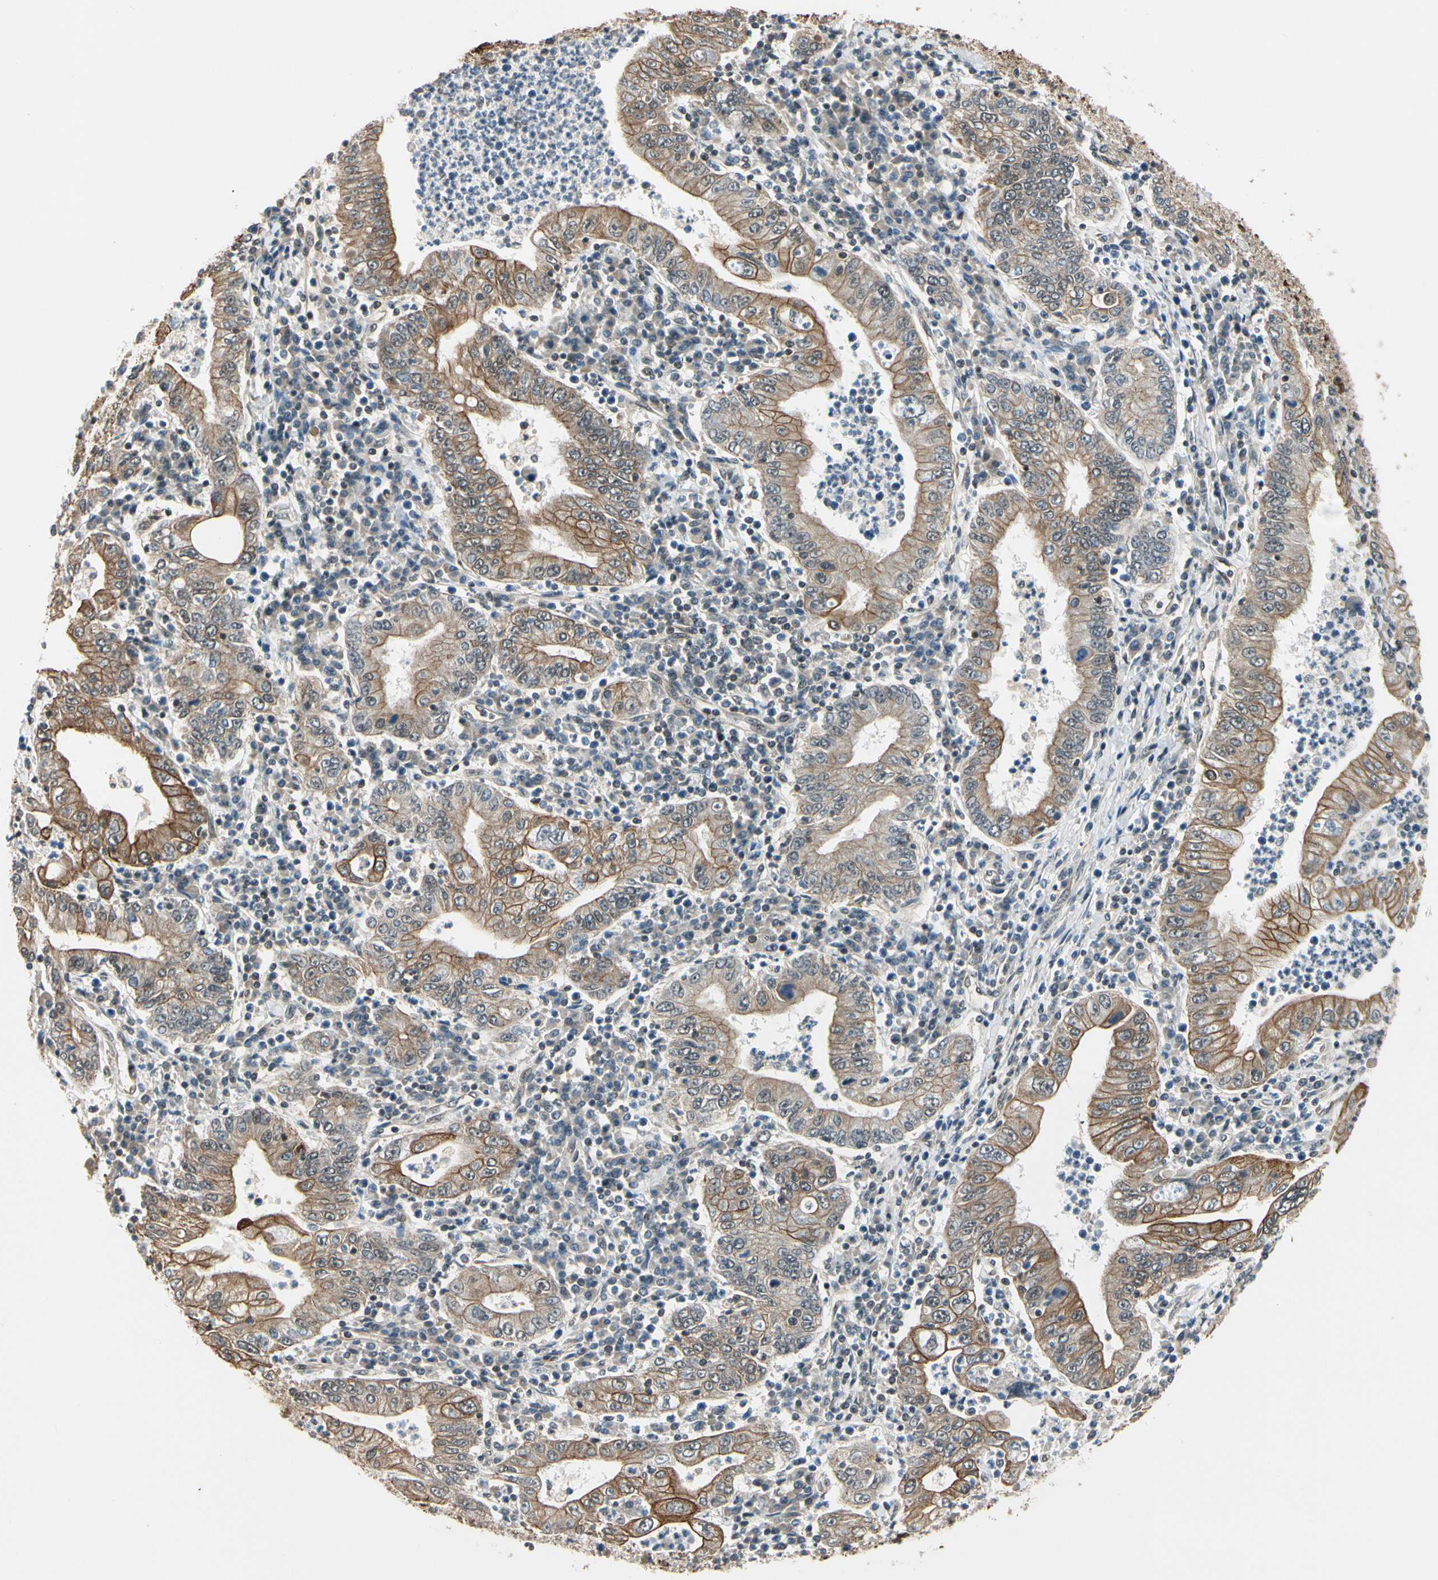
{"staining": {"intensity": "moderate", "quantity": ">75%", "location": "cytoplasmic/membranous"}, "tissue": "stomach cancer", "cell_type": "Tumor cells", "image_type": "cancer", "snomed": [{"axis": "morphology", "description": "Normal tissue, NOS"}, {"axis": "morphology", "description": "Adenocarcinoma, NOS"}, {"axis": "topography", "description": "Esophagus"}, {"axis": "topography", "description": "Stomach, upper"}, {"axis": "topography", "description": "Peripheral nerve tissue"}], "caption": "IHC of human adenocarcinoma (stomach) exhibits medium levels of moderate cytoplasmic/membranous positivity in approximately >75% of tumor cells.", "gene": "TAF12", "patient": {"sex": "male", "age": 62}}